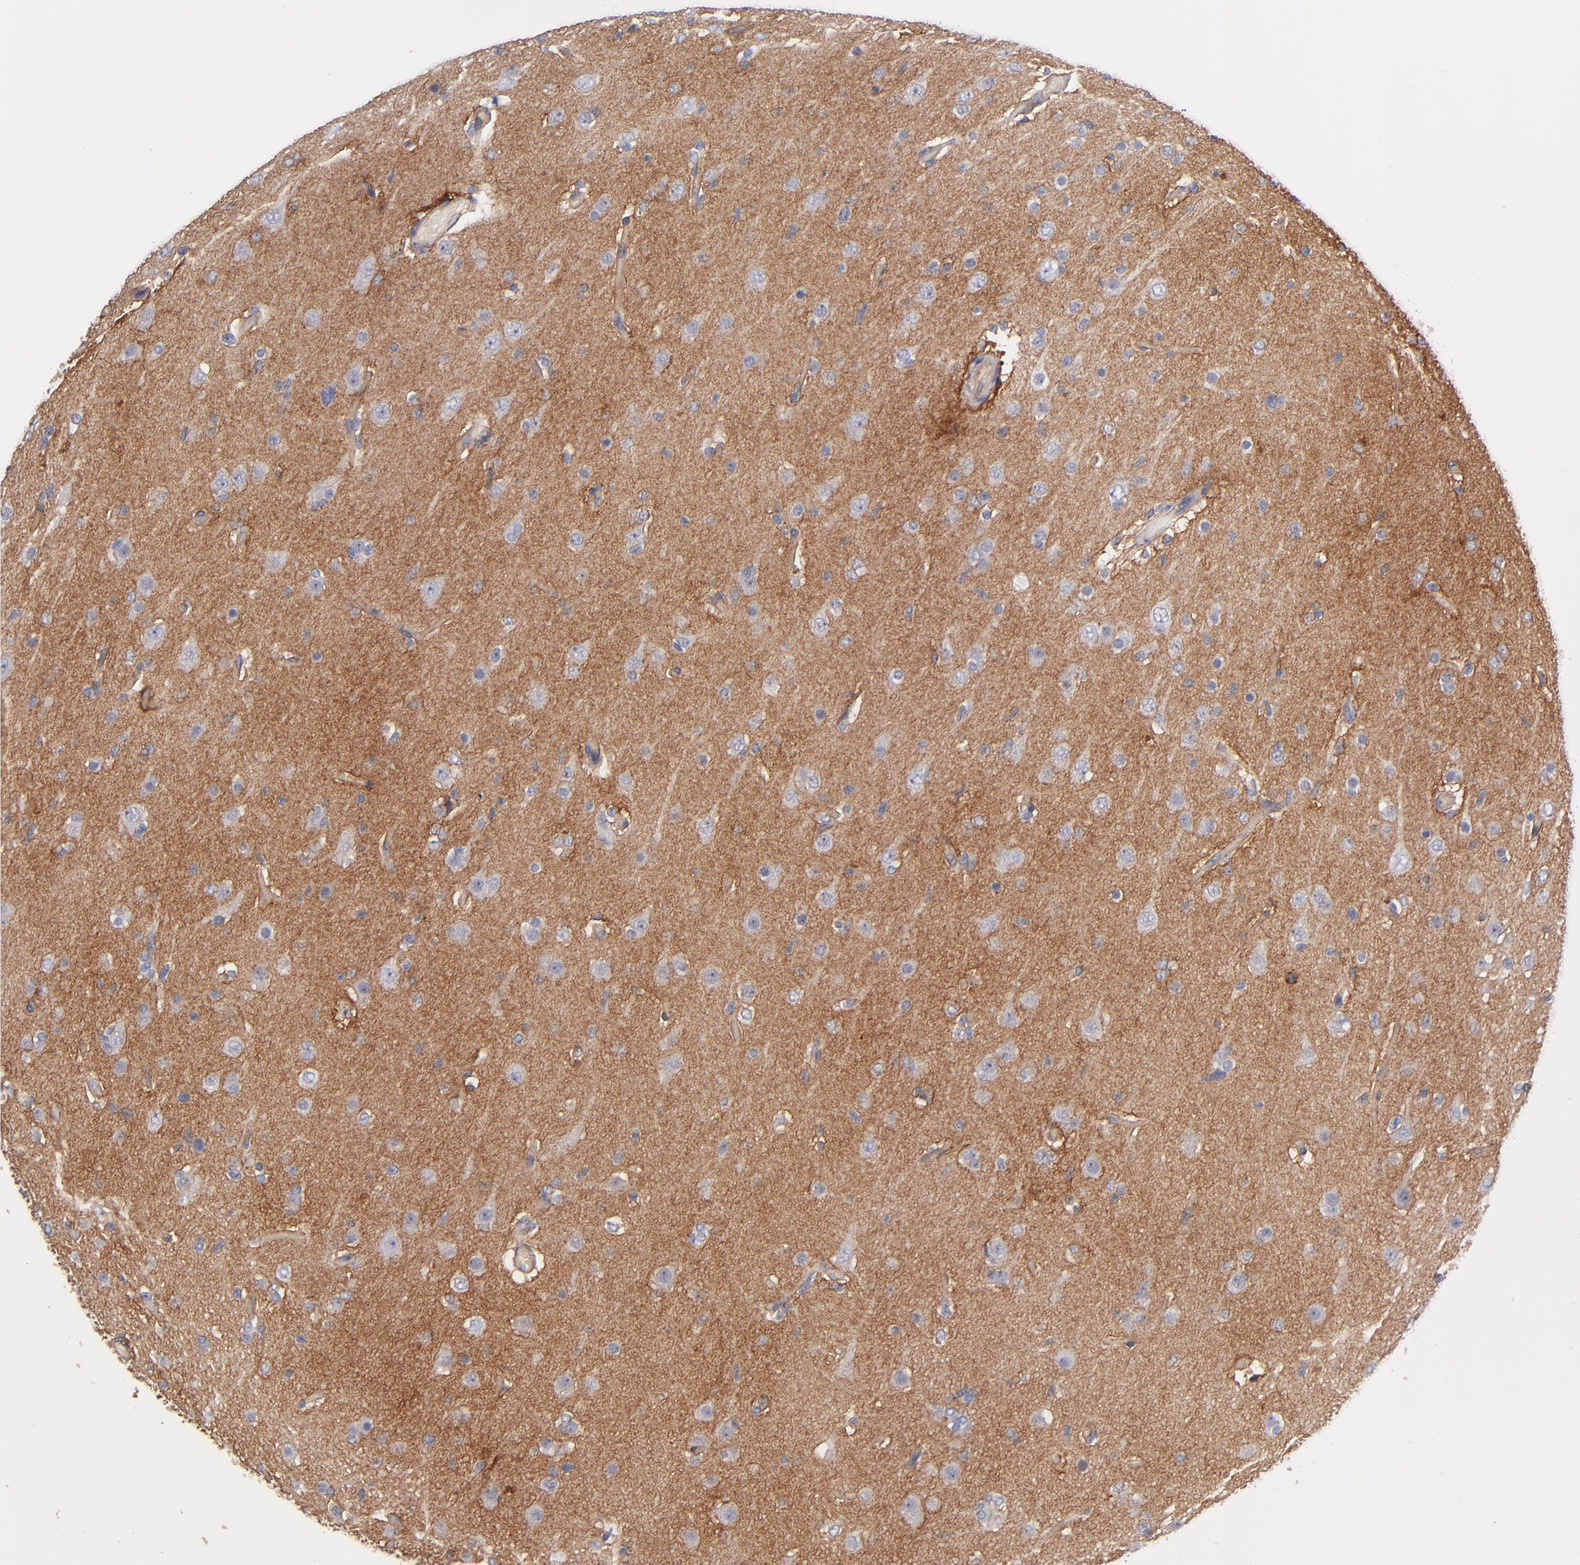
{"staining": {"intensity": "strong", "quantity": ">75%", "location": "cytoplasmic/membranous"}, "tissue": "glioma", "cell_type": "Tumor cells", "image_type": "cancer", "snomed": [{"axis": "morphology", "description": "Glioma, malignant, High grade"}, {"axis": "topography", "description": "Brain"}], "caption": "Human malignant glioma (high-grade) stained with a protein marker shows strong staining in tumor cells.", "gene": "PLSCR4", "patient": {"sex": "male", "age": 33}}